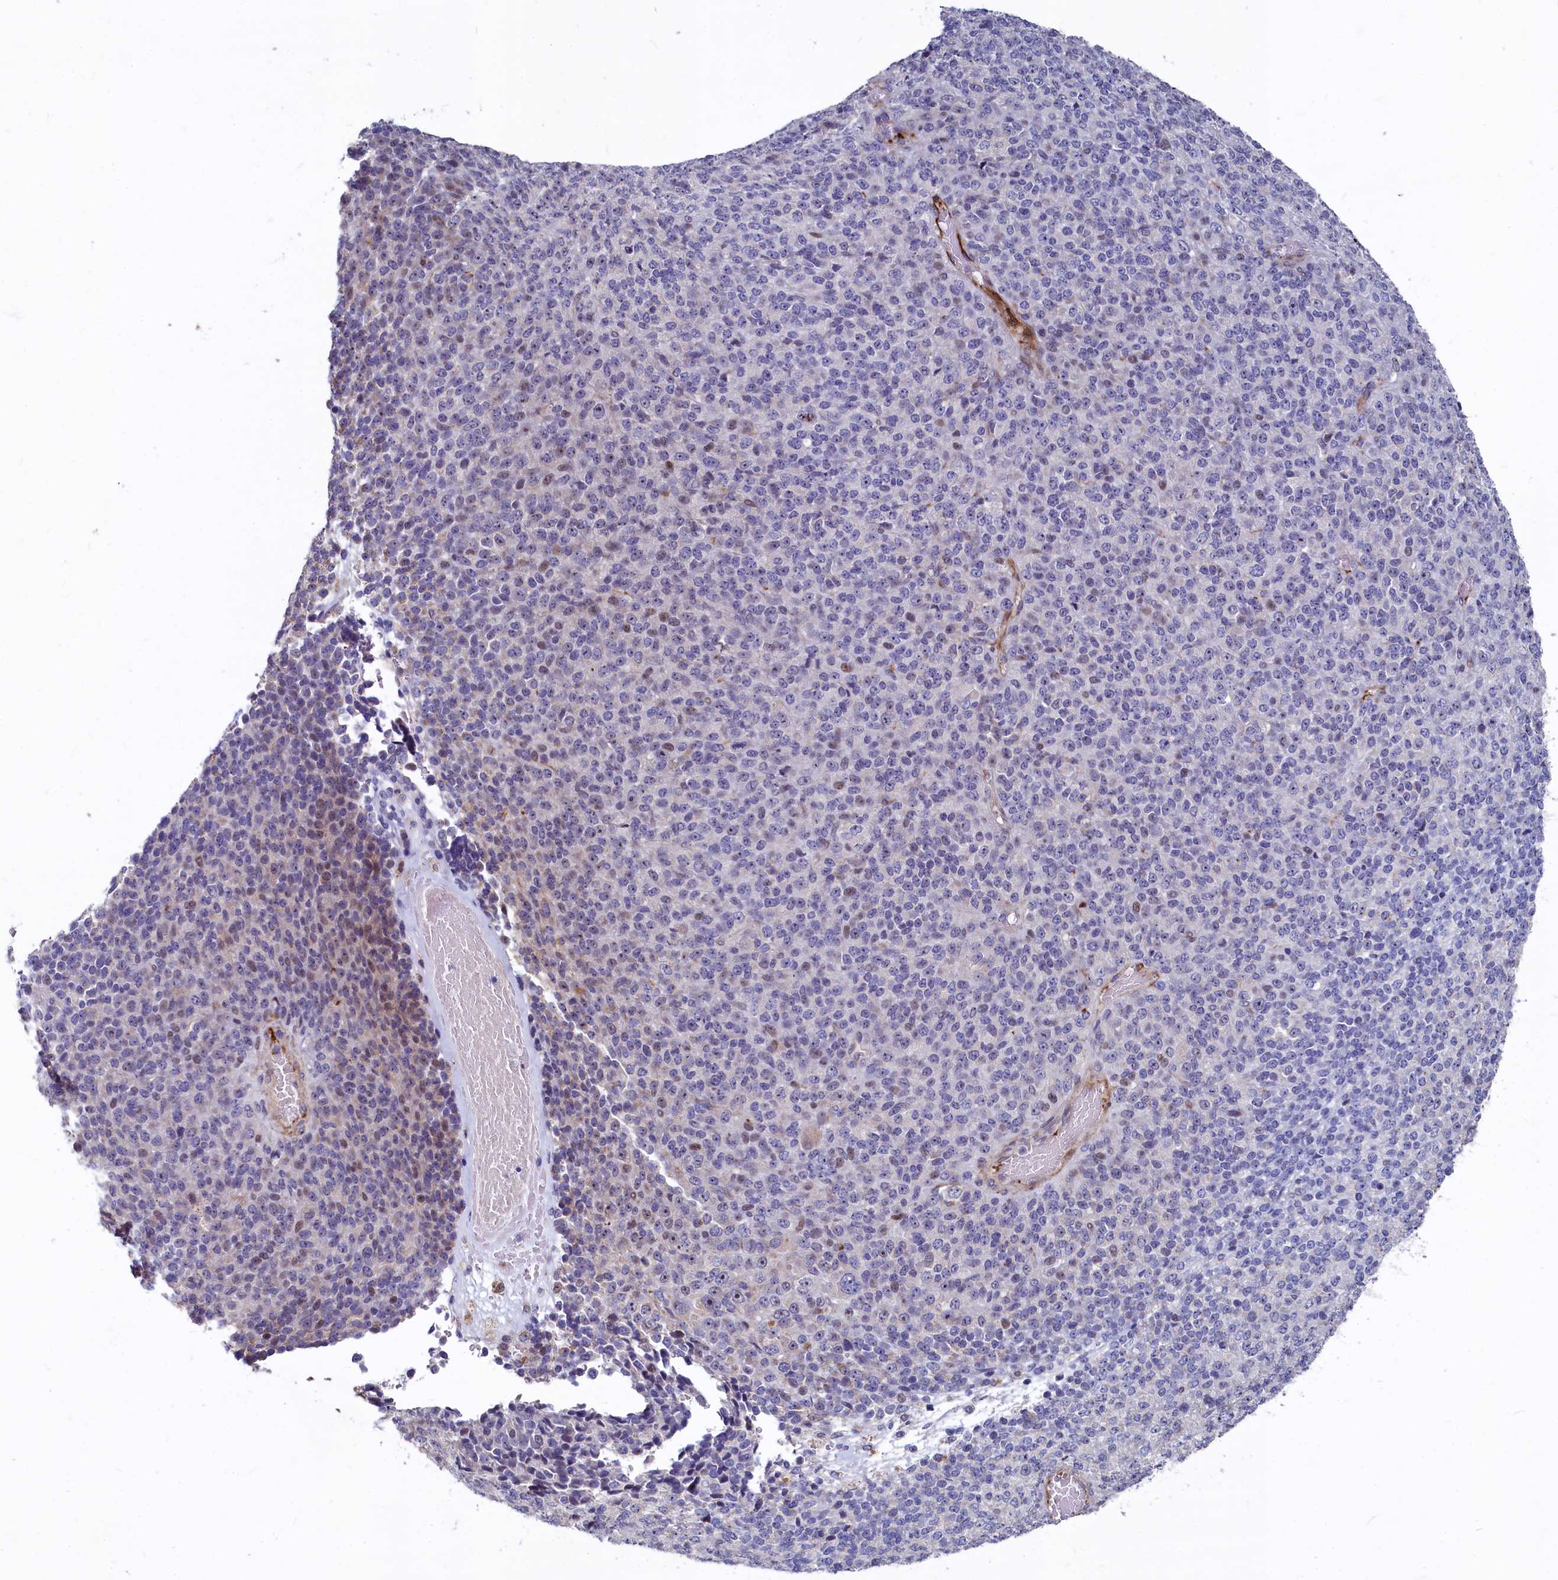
{"staining": {"intensity": "weak", "quantity": "<25%", "location": "nuclear"}, "tissue": "melanoma", "cell_type": "Tumor cells", "image_type": "cancer", "snomed": [{"axis": "morphology", "description": "Malignant melanoma, Metastatic site"}, {"axis": "topography", "description": "Brain"}], "caption": "This is an immunohistochemistry (IHC) micrograph of malignant melanoma (metastatic site). There is no staining in tumor cells.", "gene": "ASXL3", "patient": {"sex": "female", "age": 56}}